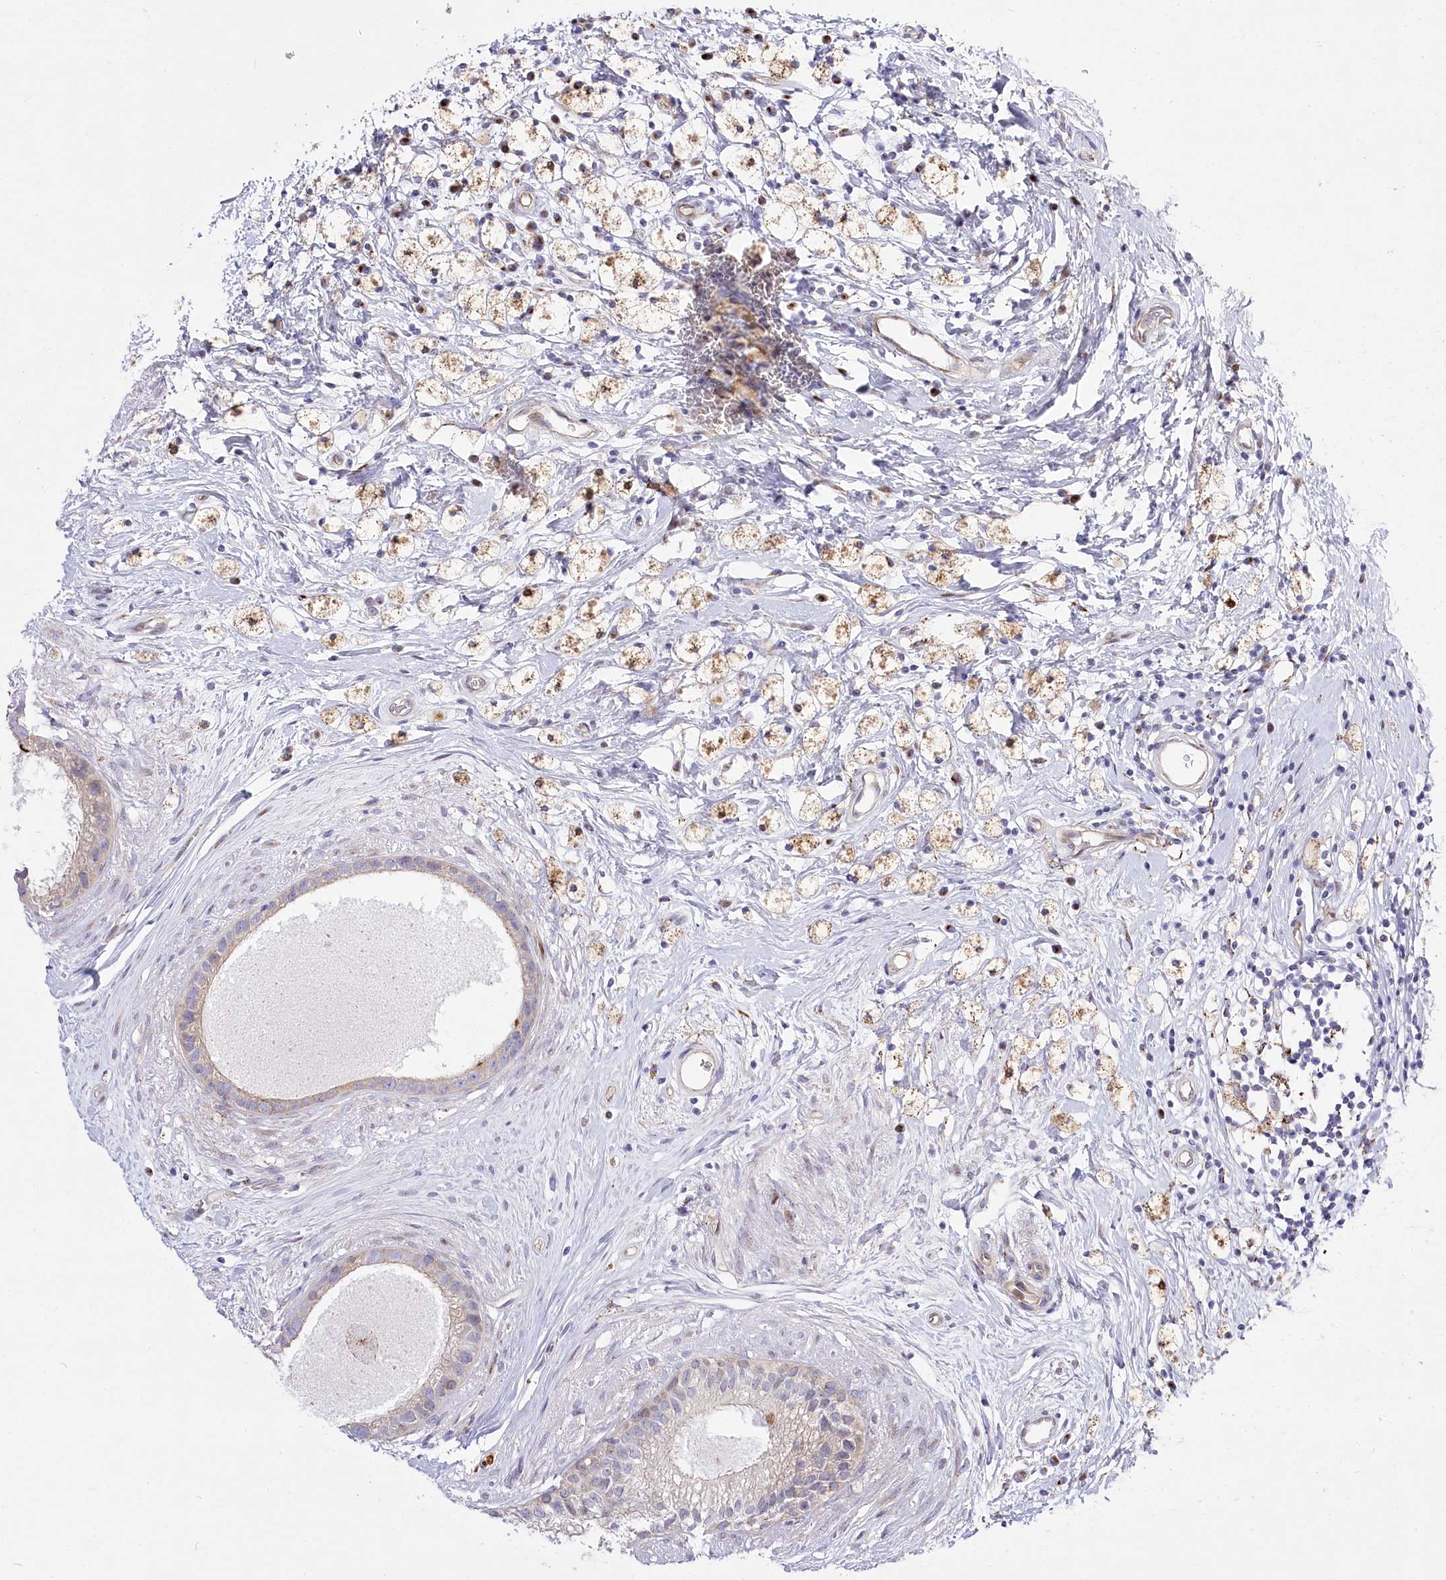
{"staining": {"intensity": "weak", "quantity": "<25%", "location": "cytoplasmic/membranous"}, "tissue": "epididymis", "cell_type": "Glandular cells", "image_type": "normal", "snomed": [{"axis": "morphology", "description": "Normal tissue, NOS"}, {"axis": "topography", "description": "Epididymis"}], "caption": "IHC micrograph of unremarkable epididymis: epididymis stained with DAB demonstrates no significant protein staining in glandular cells.", "gene": "CEP164", "patient": {"sex": "male", "age": 80}}